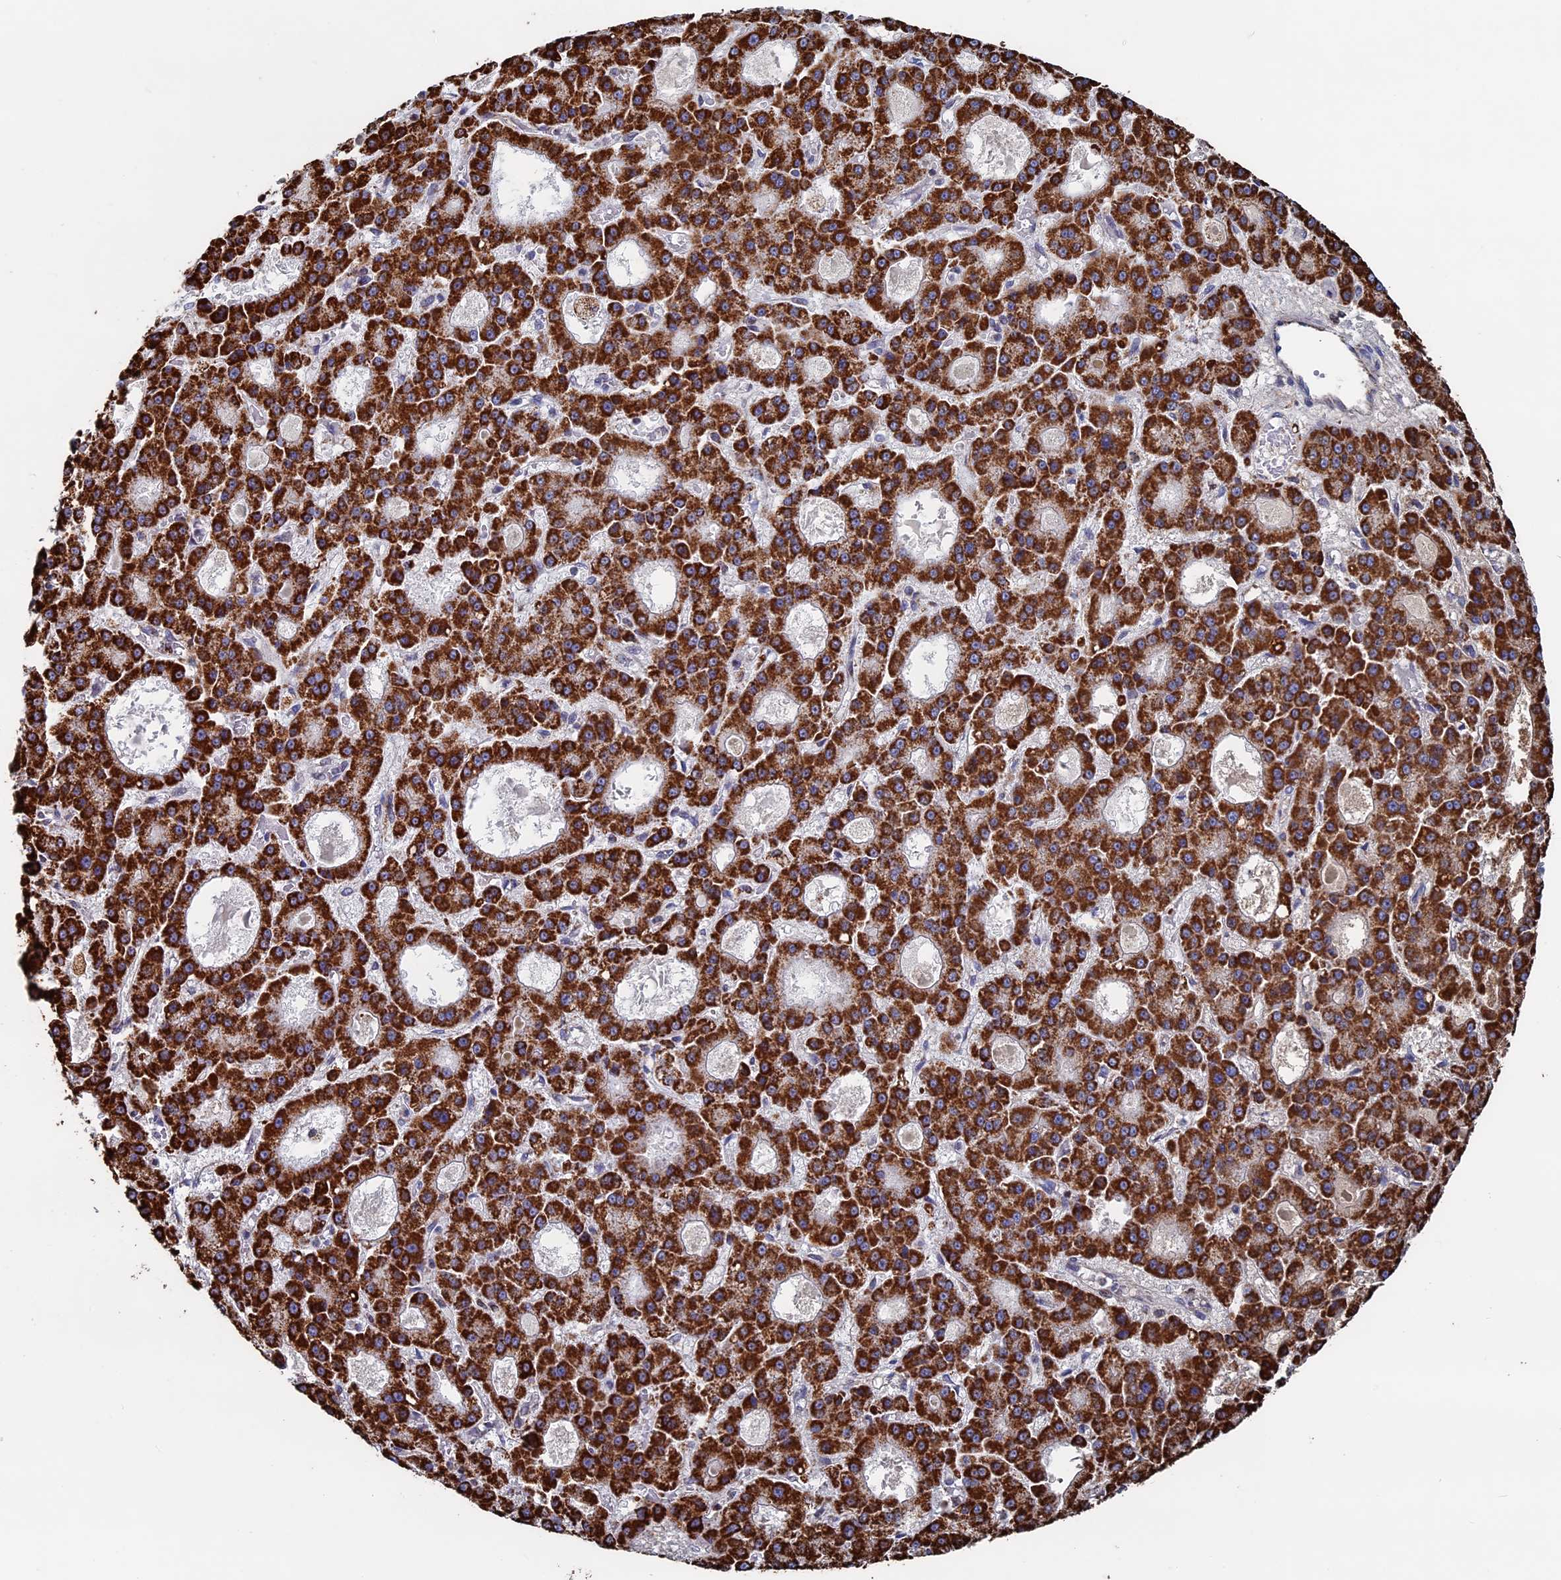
{"staining": {"intensity": "strong", "quantity": ">75%", "location": "cytoplasmic/membranous"}, "tissue": "liver cancer", "cell_type": "Tumor cells", "image_type": "cancer", "snomed": [{"axis": "morphology", "description": "Carcinoma, Hepatocellular, NOS"}, {"axis": "topography", "description": "Liver"}], "caption": "IHC (DAB) staining of liver hepatocellular carcinoma reveals strong cytoplasmic/membranous protein positivity in approximately >75% of tumor cells. Immunohistochemistry stains the protein of interest in brown and the nuclei are stained blue.", "gene": "SEC24D", "patient": {"sex": "male", "age": 70}}